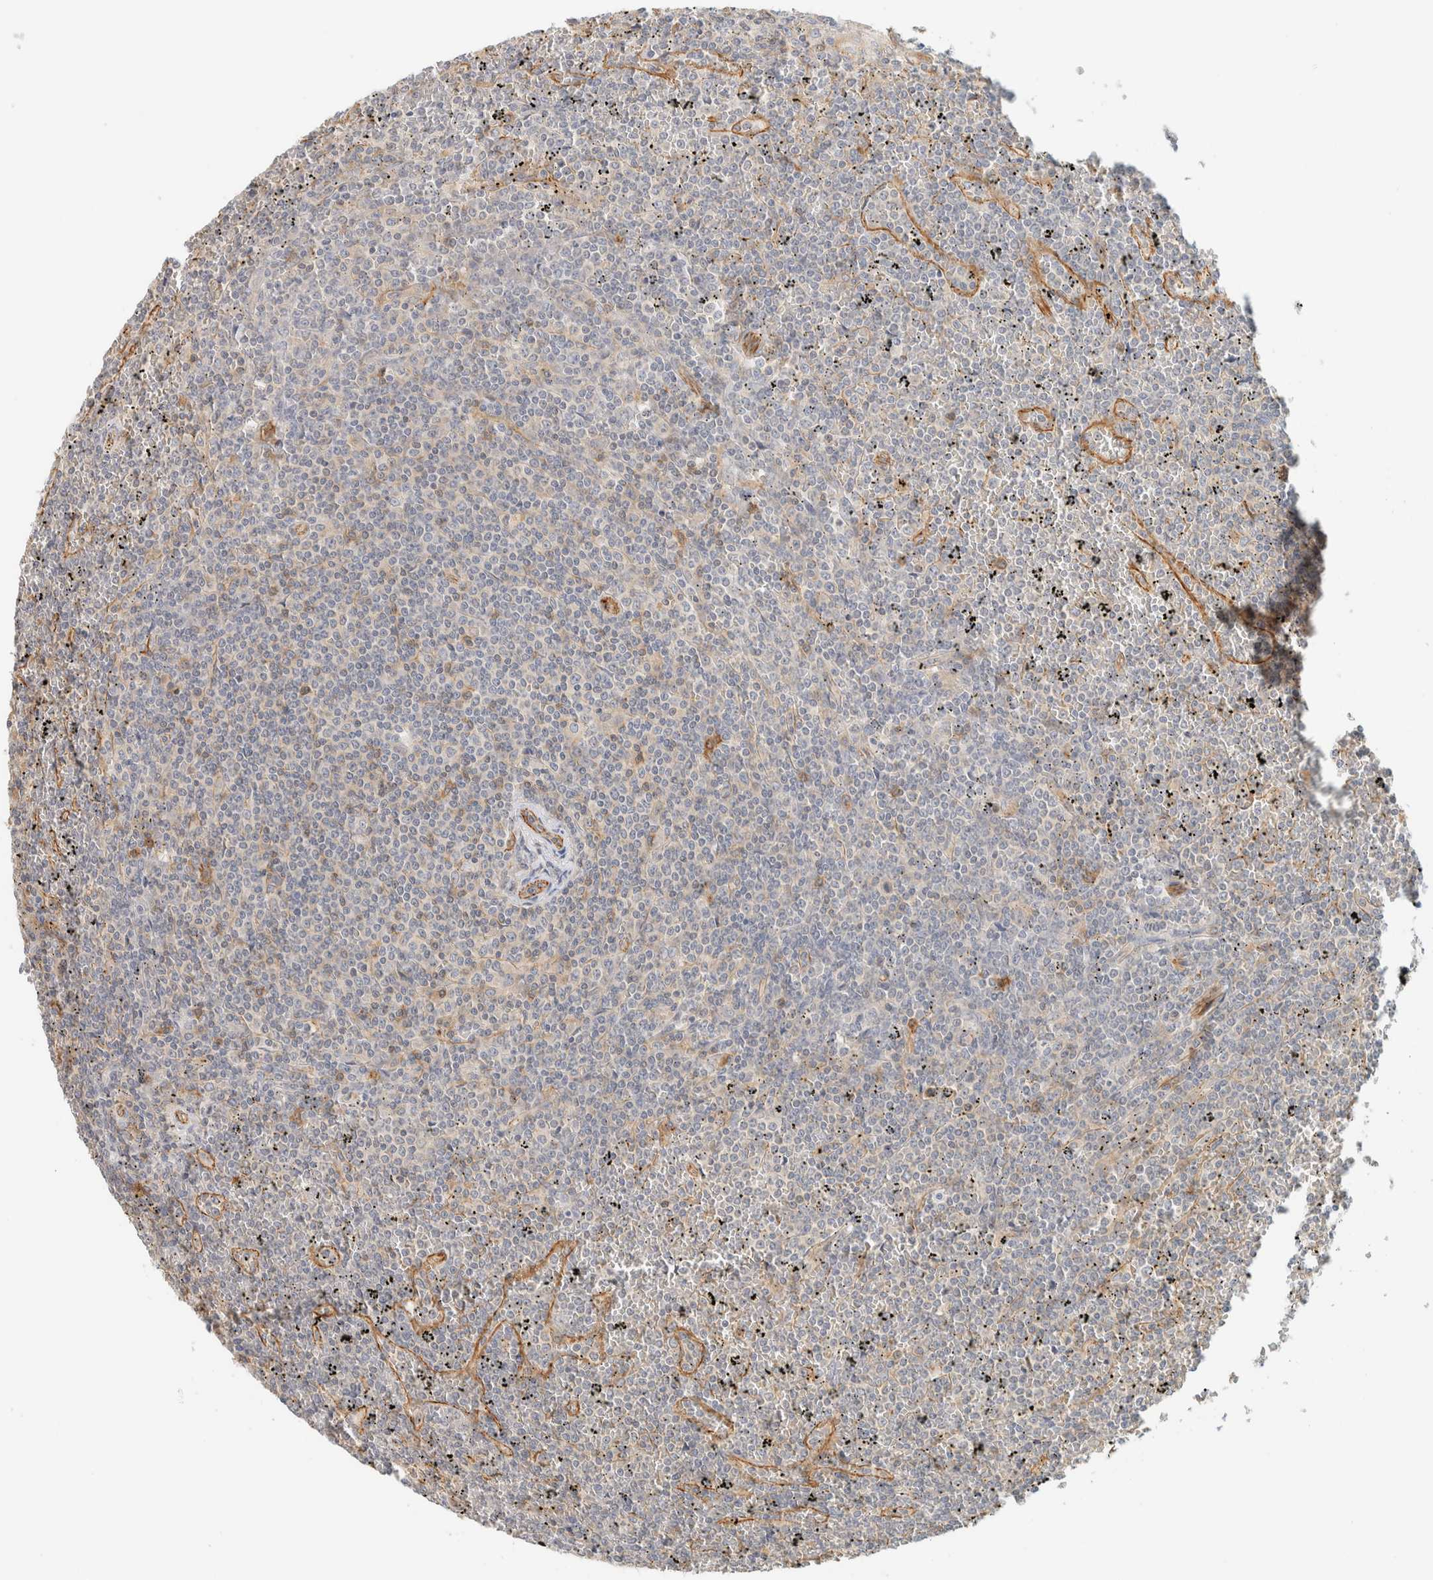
{"staining": {"intensity": "negative", "quantity": "none", "location": "none"}, "tissue": "lymphoma", "cell_type": "Tumor cells", "image_type": "cancer", "snomed": [{"axis": "morphology", "description": "Malignant lymphoma, non-Hodgkin's type, Low grade"}, {"axis": "topography", "description": "Spleen"}], "caption": "The micrograph exhibits no staining of tumor cells in low-grade malignant lymphoma, non-Hodgkin's type. (DAB (3,3'-diaminobenzidine) immunohistochemistry (IHC) with hematoxylin counter stain).", "gene": "LIMA1", "patient": {"sex": "female", "age": 19}}